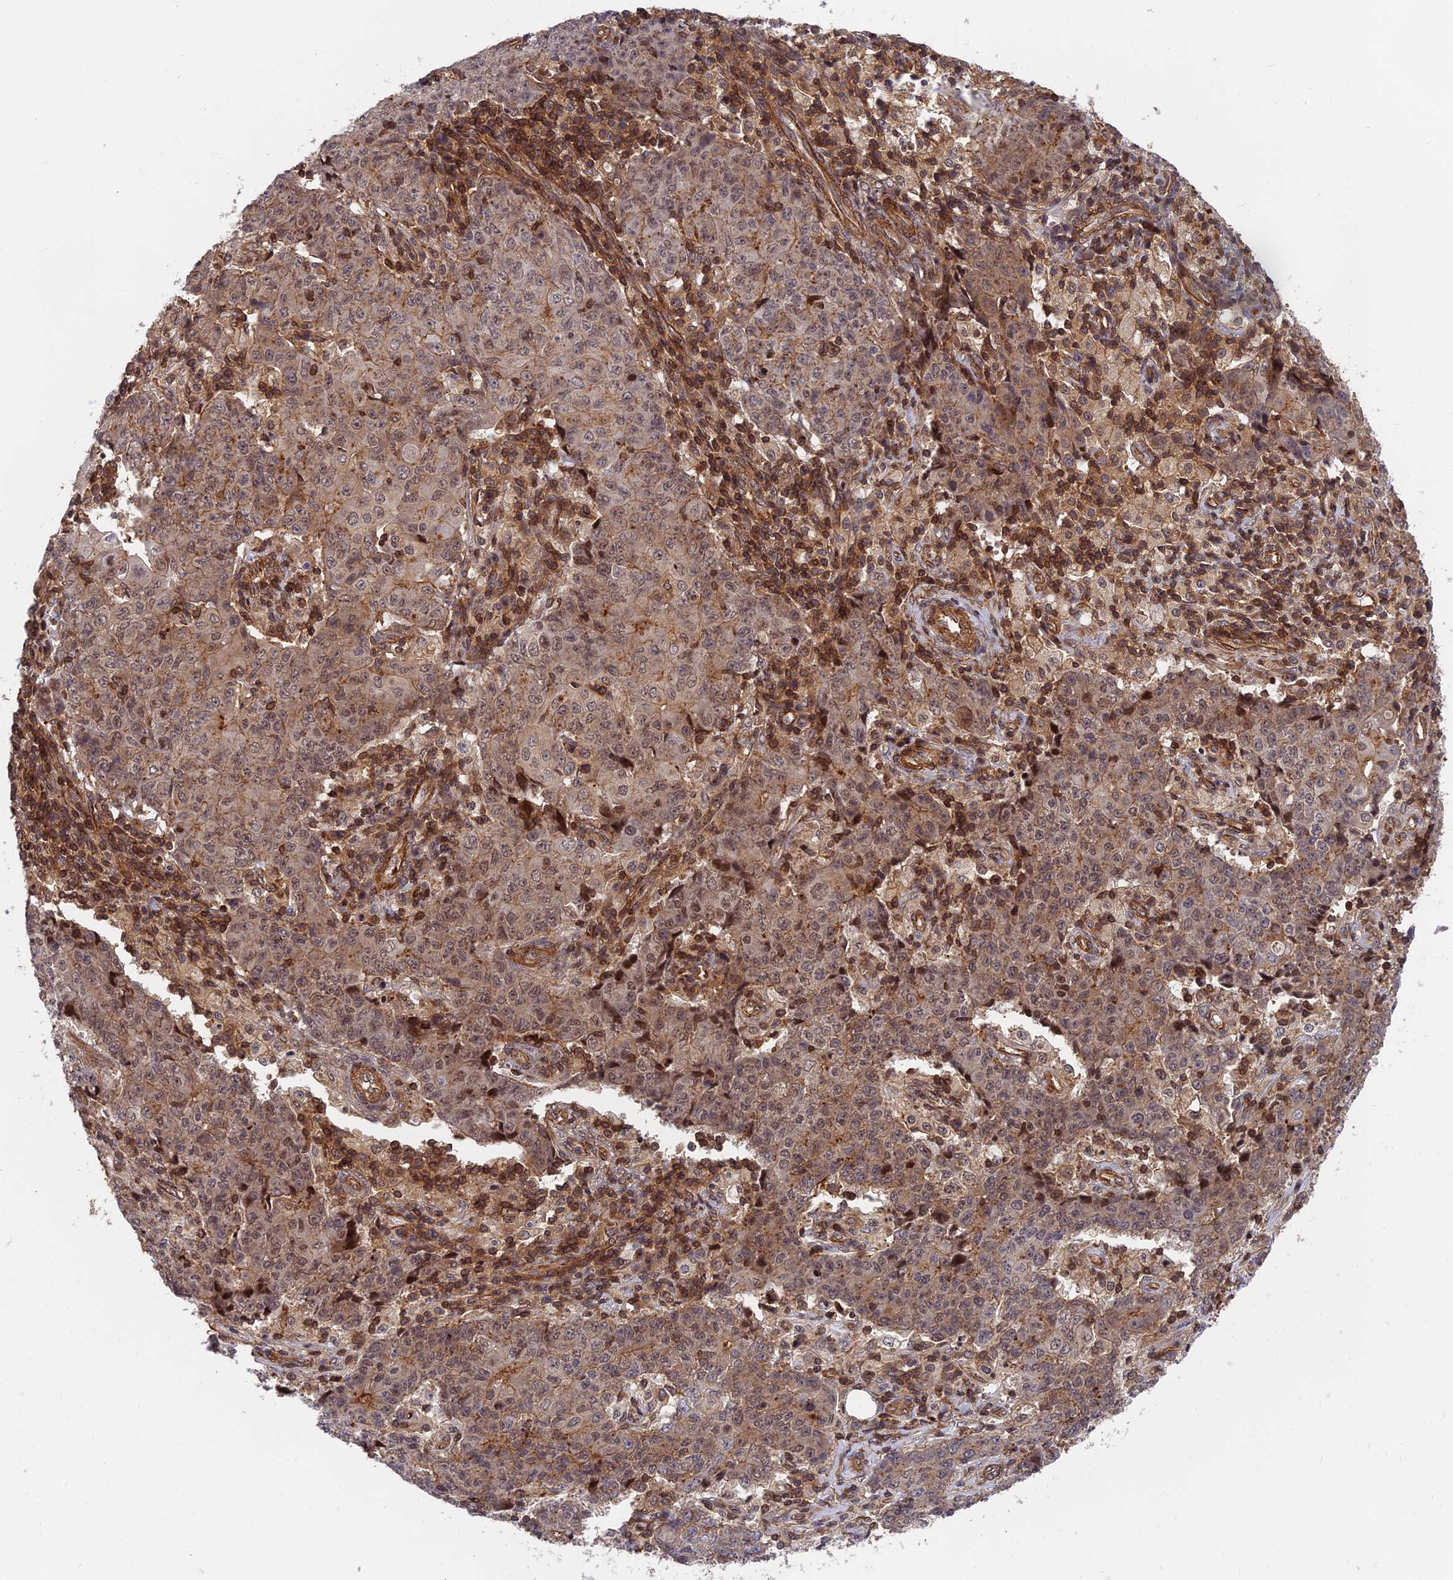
{"staining": {"intensity": "weak", "quantity": "25%-75%", "location": "cytoplasmic/membranous"}, "tissue": "ovarian cancer", "cell_type": "Tumor cells", "image_type": "cancer", "snomed": [{"axis": "morphology", "description": "Carcinoma, endometroid"}, {"axis": "topography", "description": "Ovary"}], "caption": "About 25%-75% of tumor cells in ovarian cancer exhibit weak cytoplasmic/membranous protein positivity as visualized by brown immunohistochemical staining.", "gene": "OSBPL1A", "patient": {"sex": "female", "age": 42}}